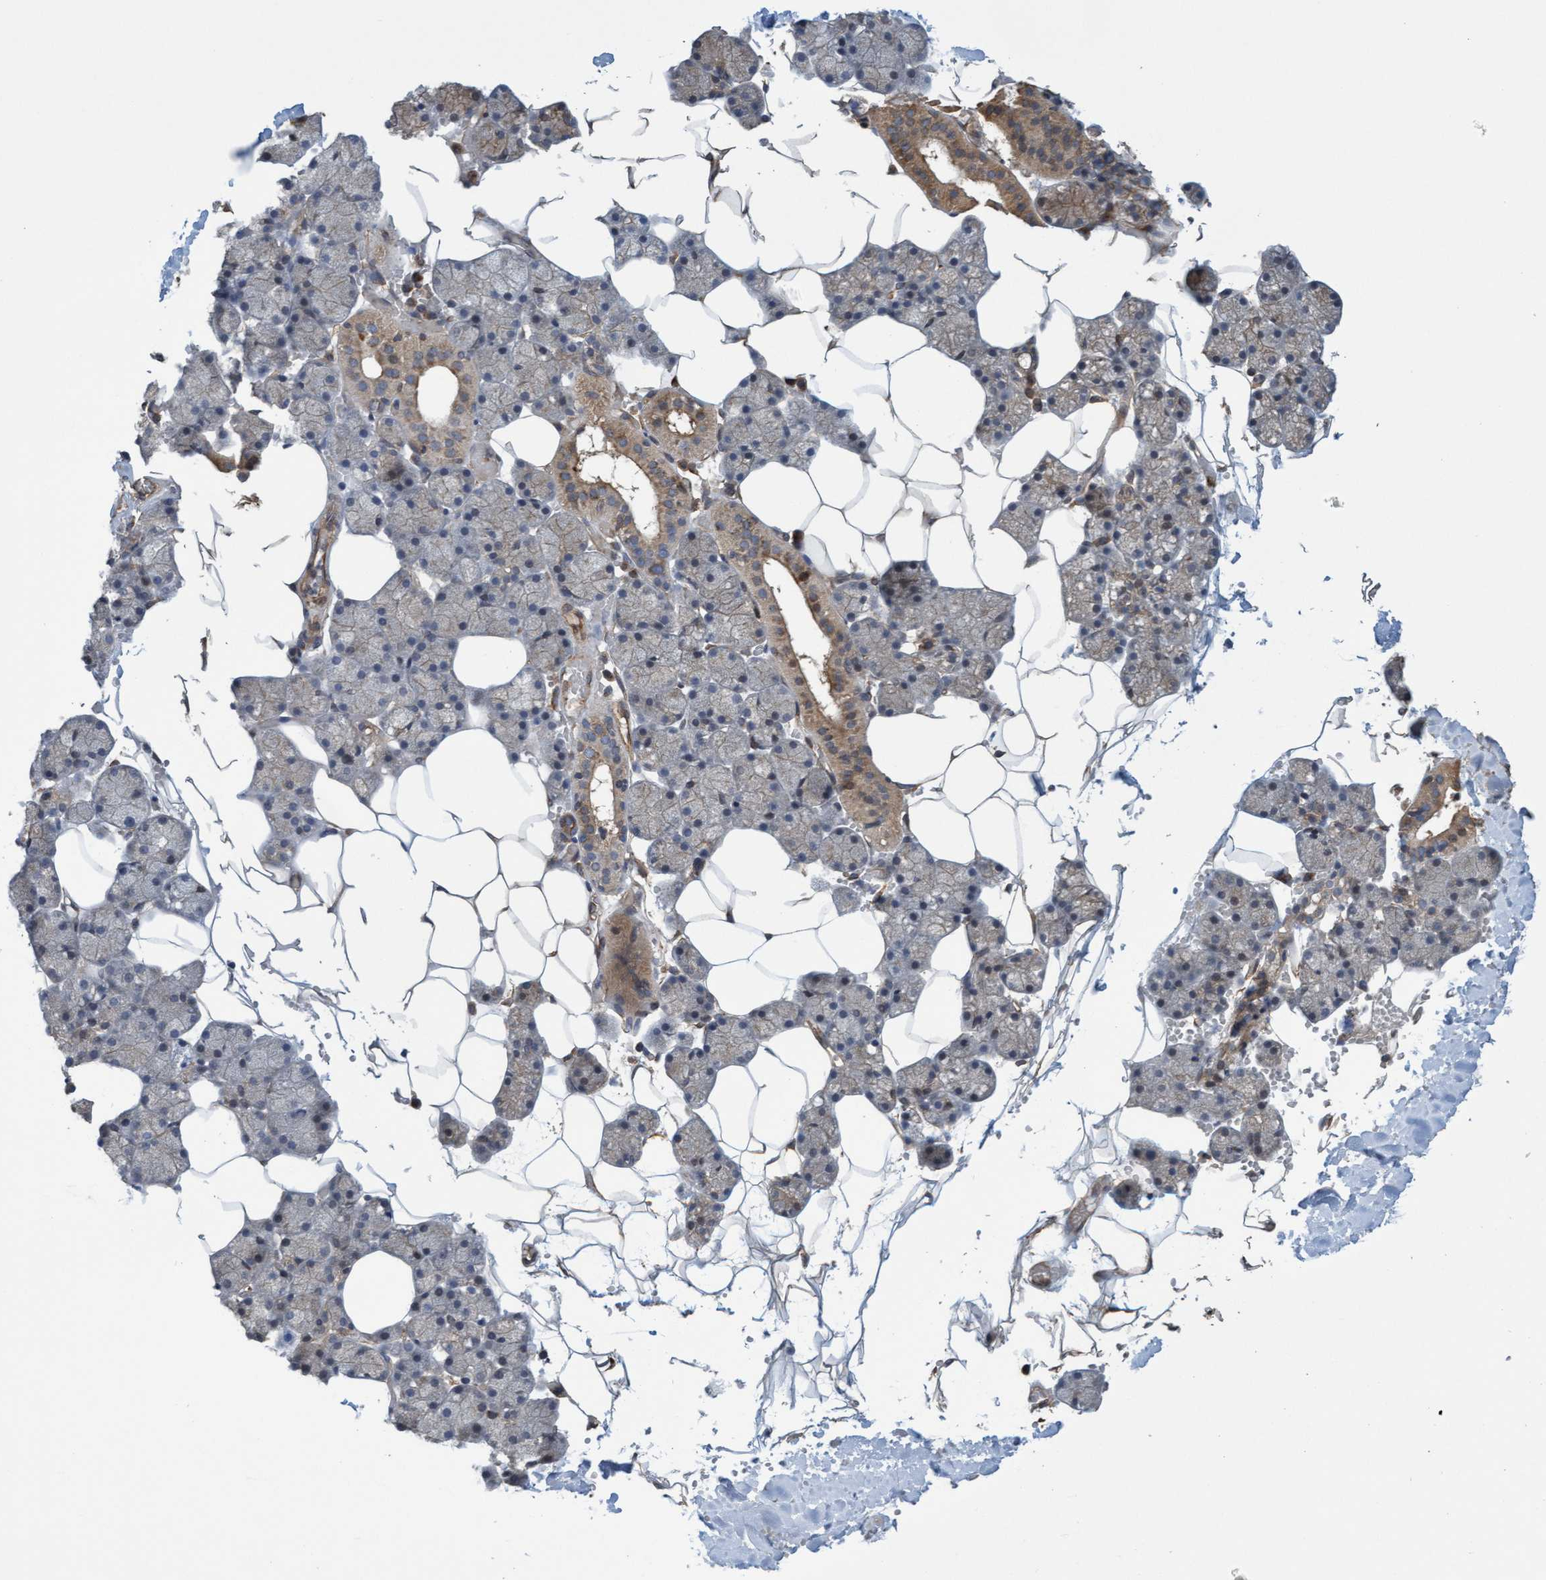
{"staining": {"intensity": "moderate", "quantity": "25%-75%", "location": "cytoplasmic/membranous"}, "tissue": "salivary gland", "cell_type": "Glandular cells", "image_type": "normal", "snomed": [{"axis": "morphology", "description": "Normal tissue, NOS"}, {"axis": "topography", "description": "Salivary gland"}], "caption": "The image demonstrates staining of normal salivary gland, revealing moderate cytoplasmic/membranous protein expression (brown color) within glandular cells.", "gene": "CDC42EP4", "patient": {"sex": "male", "age": 62}}